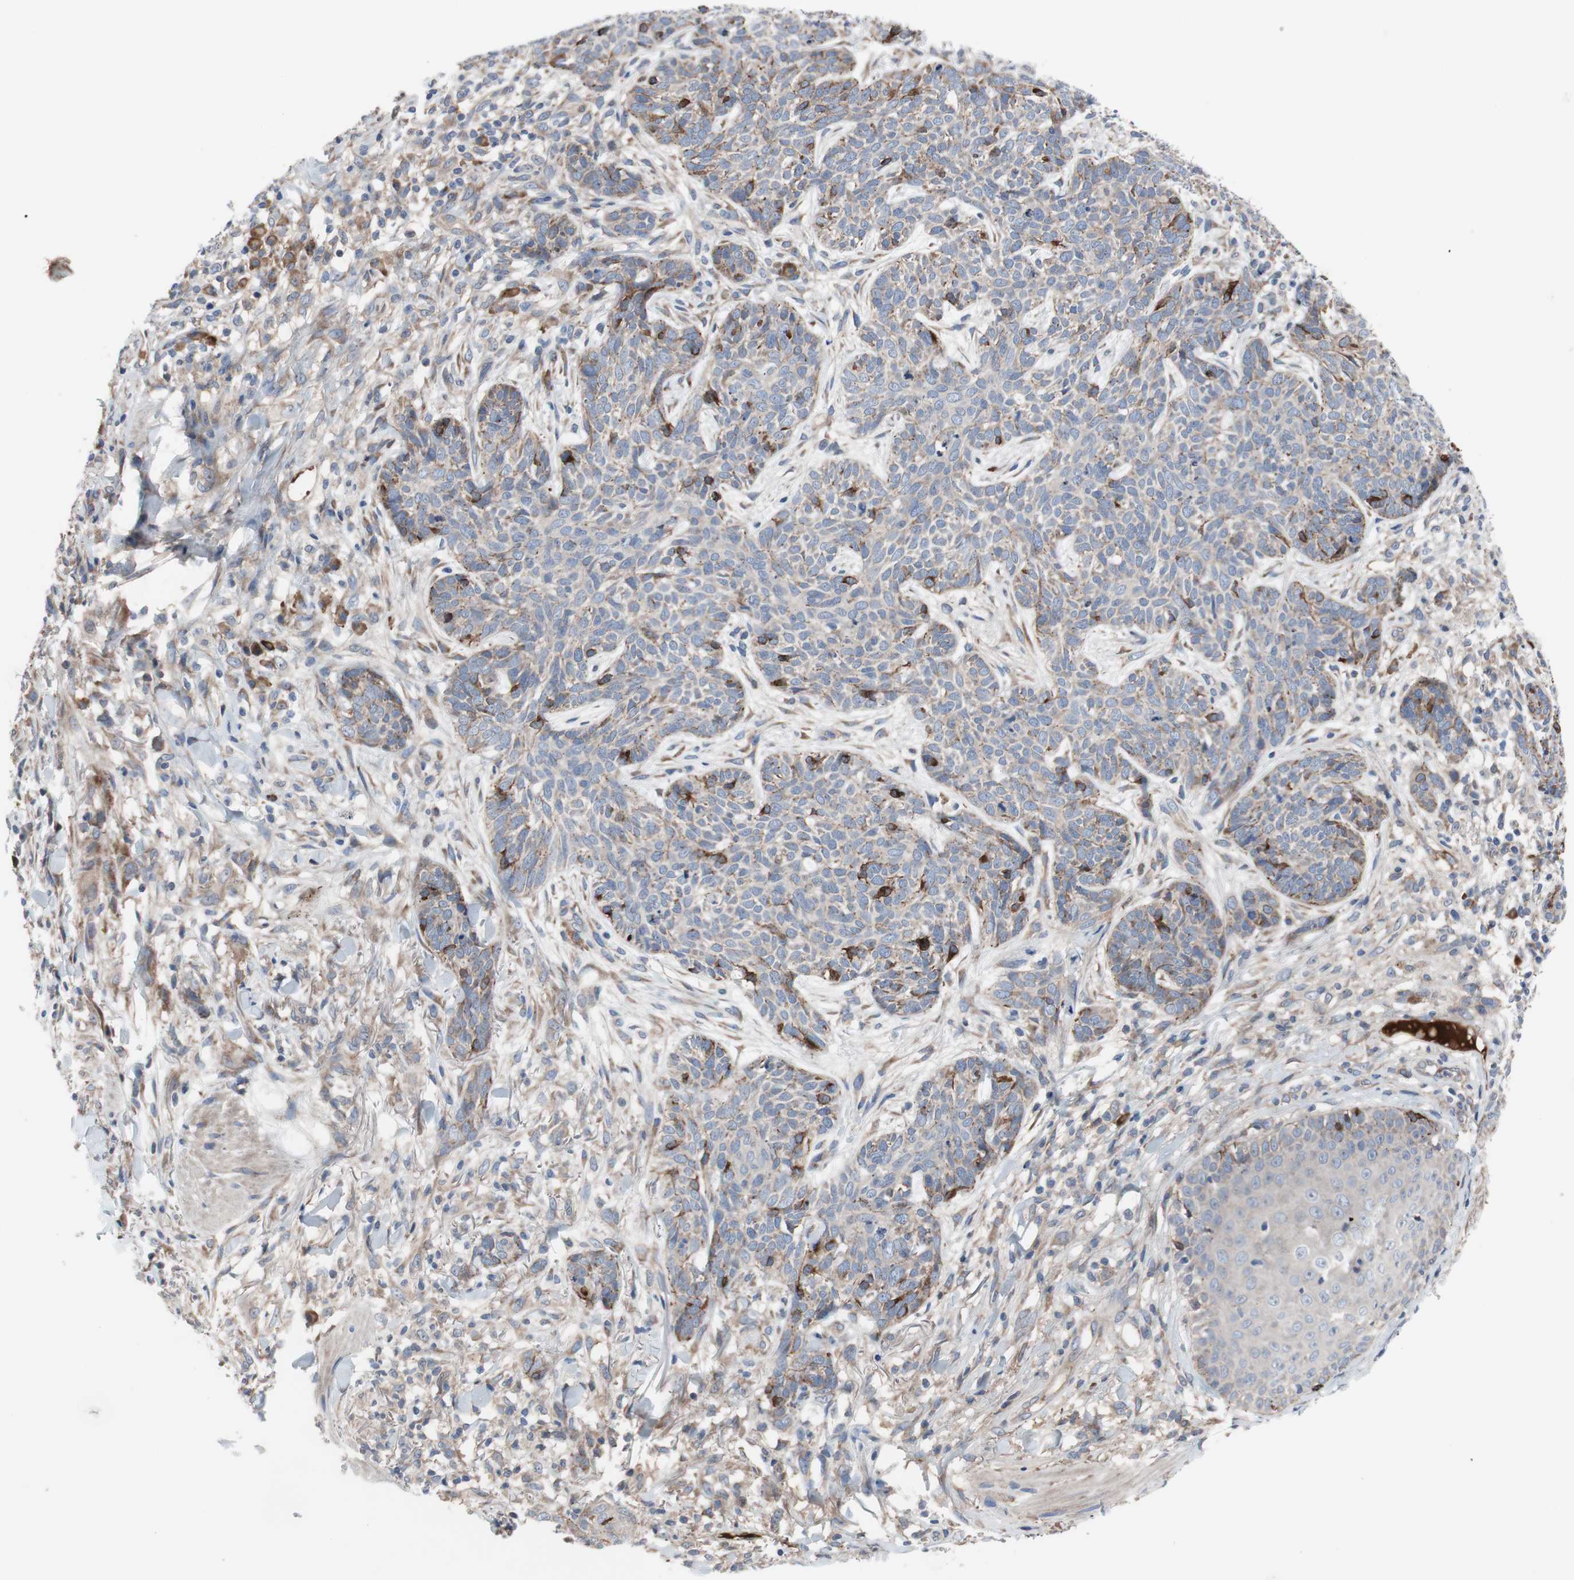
{"staining": {"intensity": "negative", "quantity": "none", "location": "none"}, "tissue": "skin cancer", "cell_type": "Tumor cells", "image_type": "cancer", "snomed": [{"axis": "morphology", "description": "Normal tissue, NOS"}, {"axis": "morphology", "description": "Basal cell carcinoma"}, {"axis": "topography", "description": "Skin"}], "caption": "Human skin cancer stained for a protein using IHC demonstrates no positivity in tumor cells.", "gene": "KANSL1", "patient": {"sex": "male", "age": 52}}